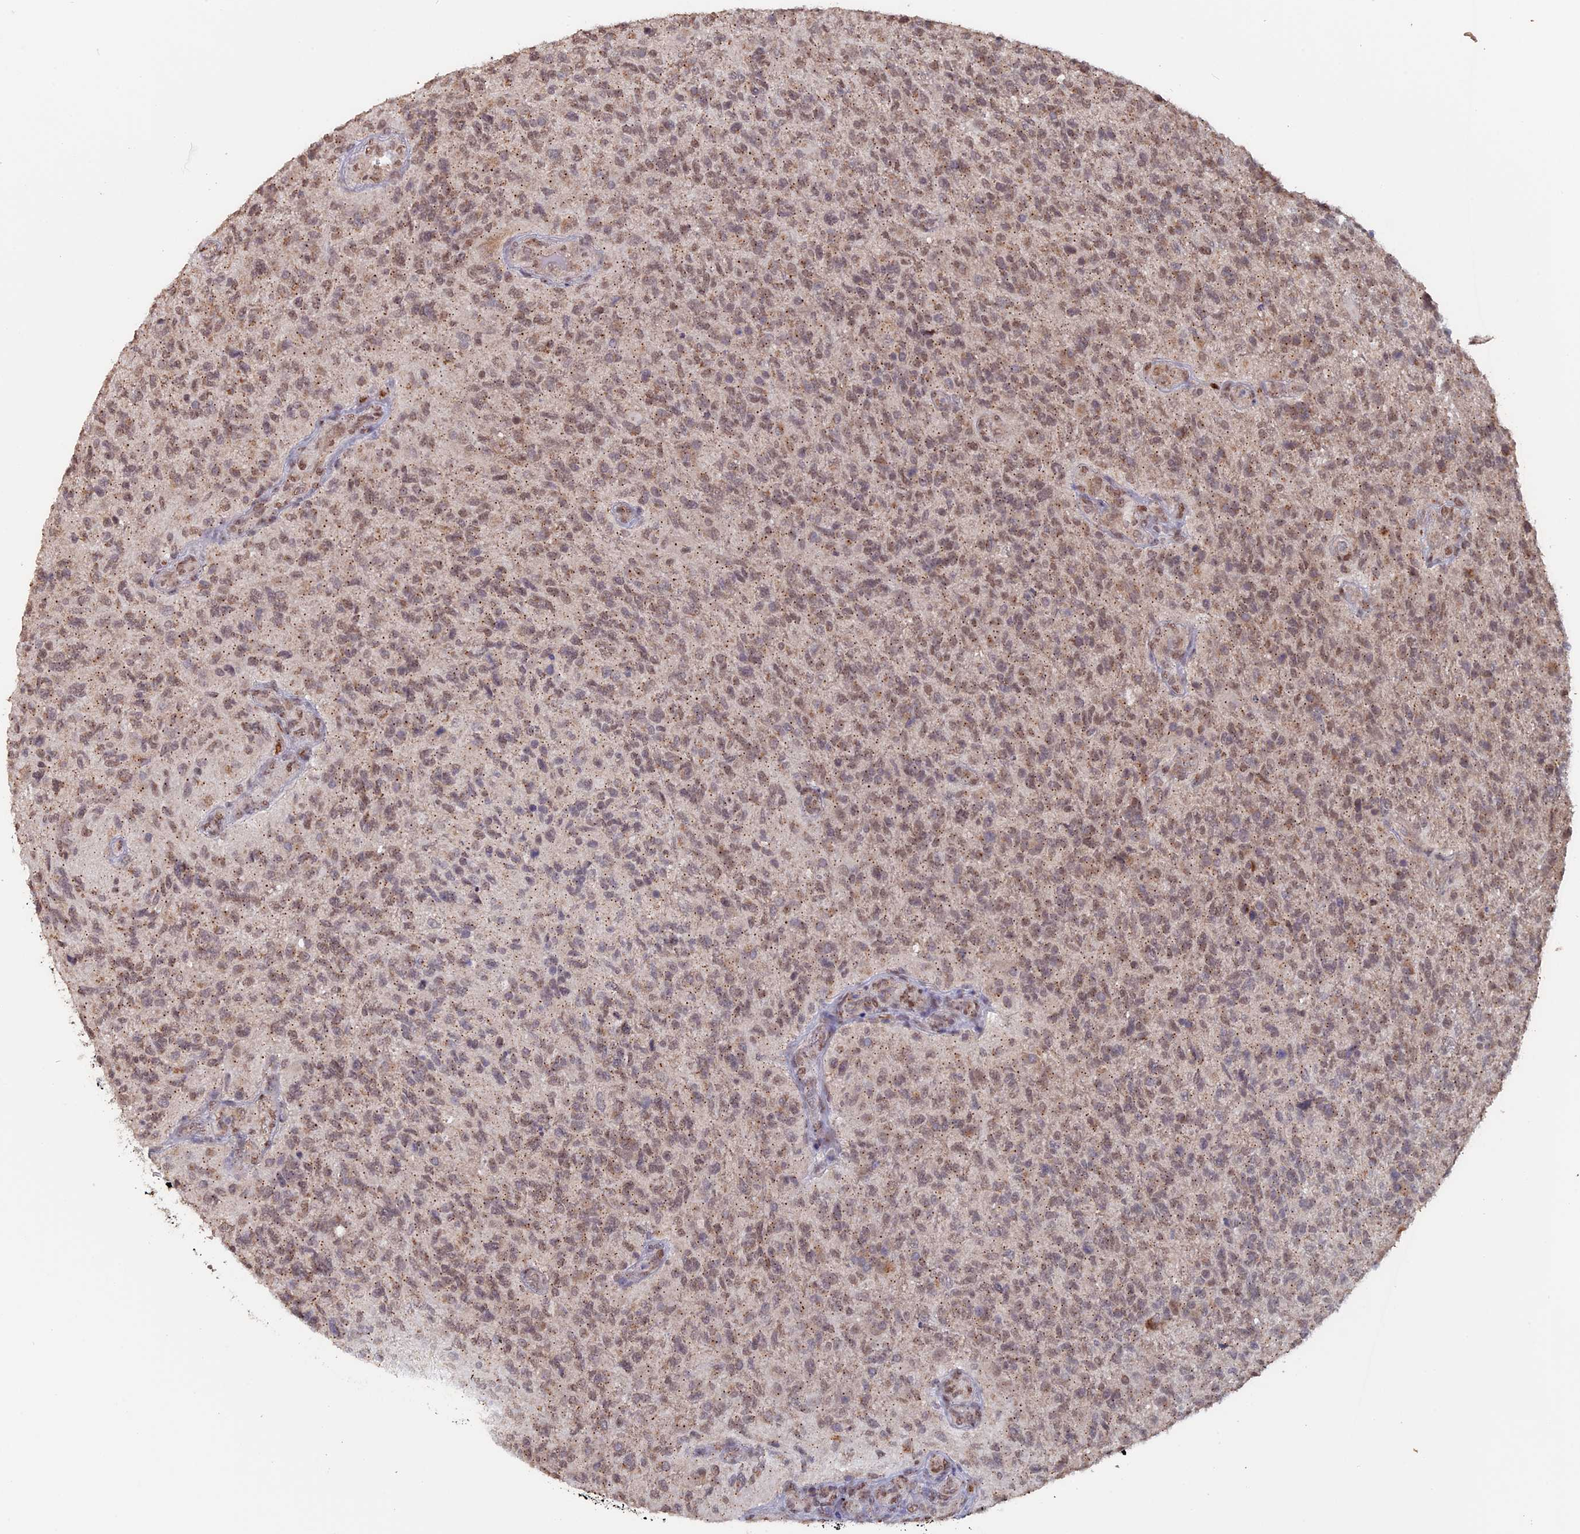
{"staining": {"intensity": "moderate", "quantity": ">75%", "location": "cytoplasmic/membranous,nuclear"}, "tissue": "glioma", "cell_type": "Tumor cells", "image_type": "cancer", "snomed": [{"axis": "morphology", "description": "Glioma, malignant, High grade"}, {"axis": "topography", "description": "Brain"}], "caption": "This is an image of immunohistochemistry (IHC) staining of glioma, which shows moderate positivity in the cytoplasmic/membranous and nuclear of tumor cells.", "gene": "PIGQ", "patient": {"sex": "male", "age": 56}}